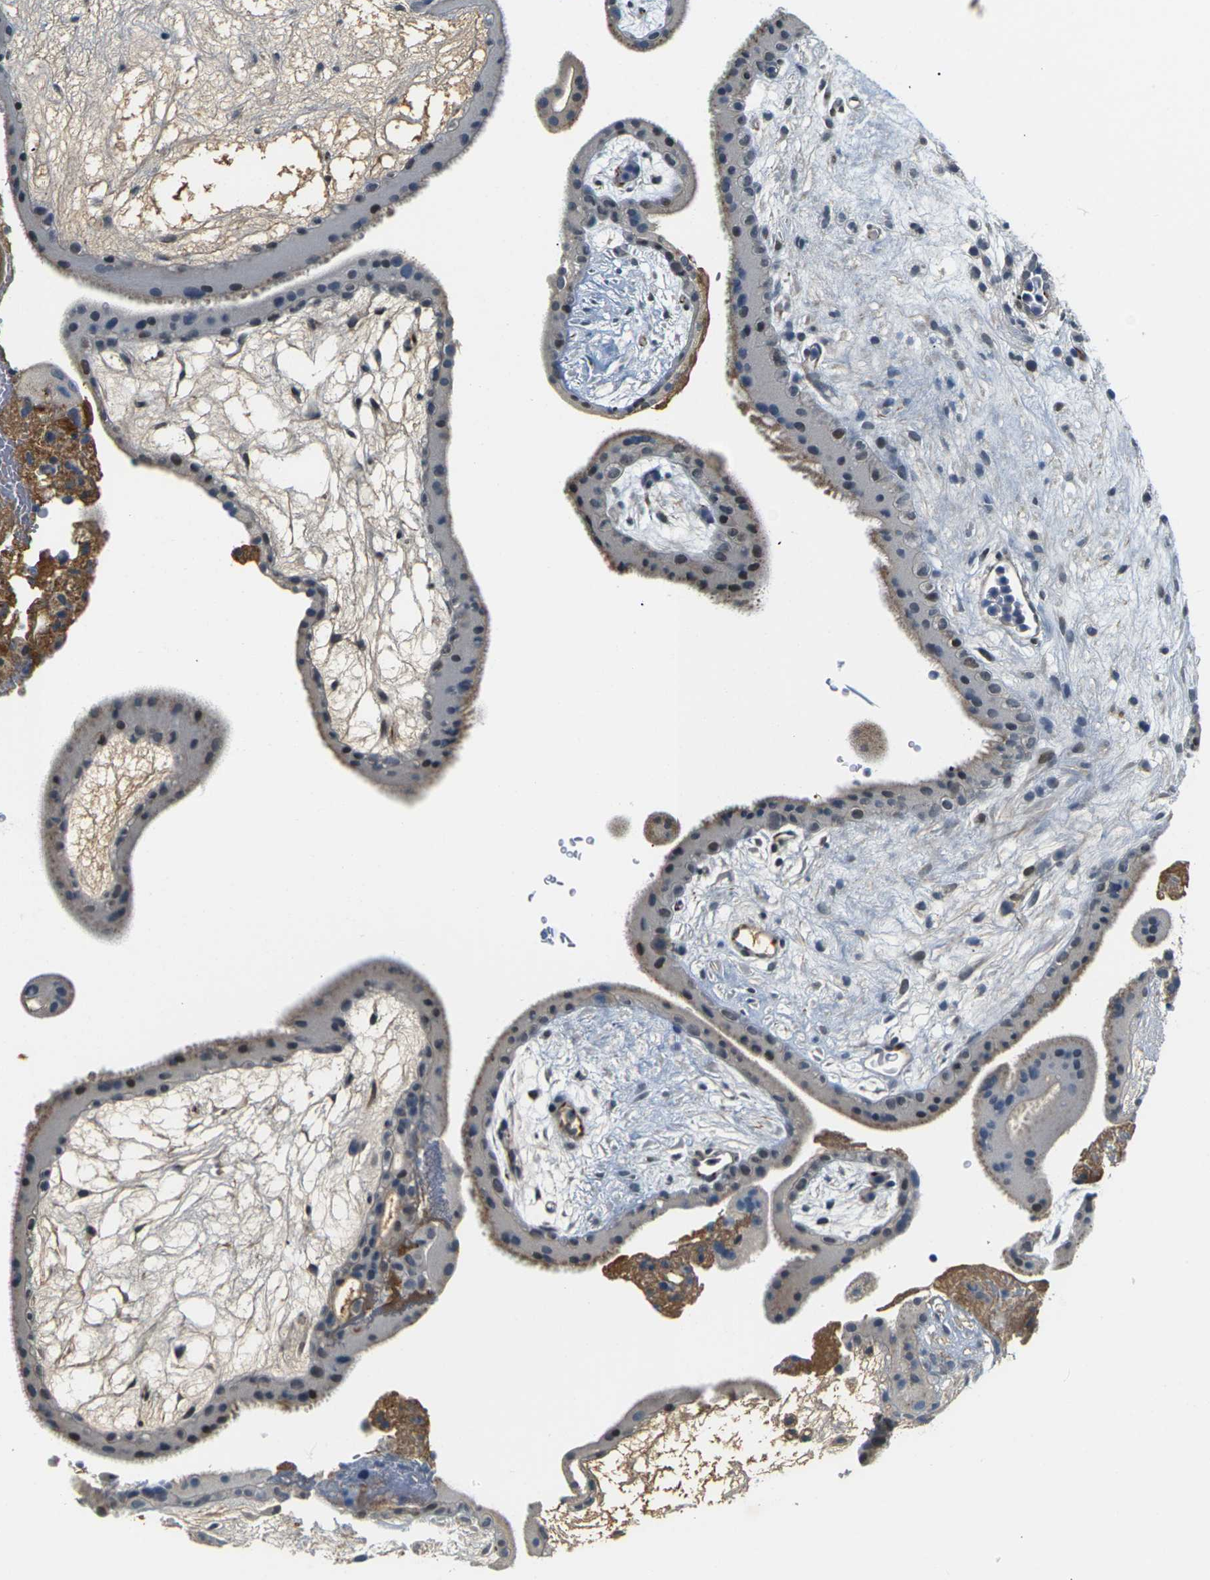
{"staining": {"intensity": "moderate", "quantity": "<25%", "location": "nuclear"}, "tissue": "placenta", "cell_type": "Trophoblastic cells", "image_type": "normal", "snomed": [{"axis": "morphology", "description": "Normal tissue, NOS"}, {"axis": "topography", "description": "Placenta"}], "caption": "Normal placenta exhibits moderate nuclear positivity in approximately <25% of trophoblastic cells, visualized by immunohistochemistry.", "gene": "PKP2", "patient": {"sex": "female", "age": 19}}